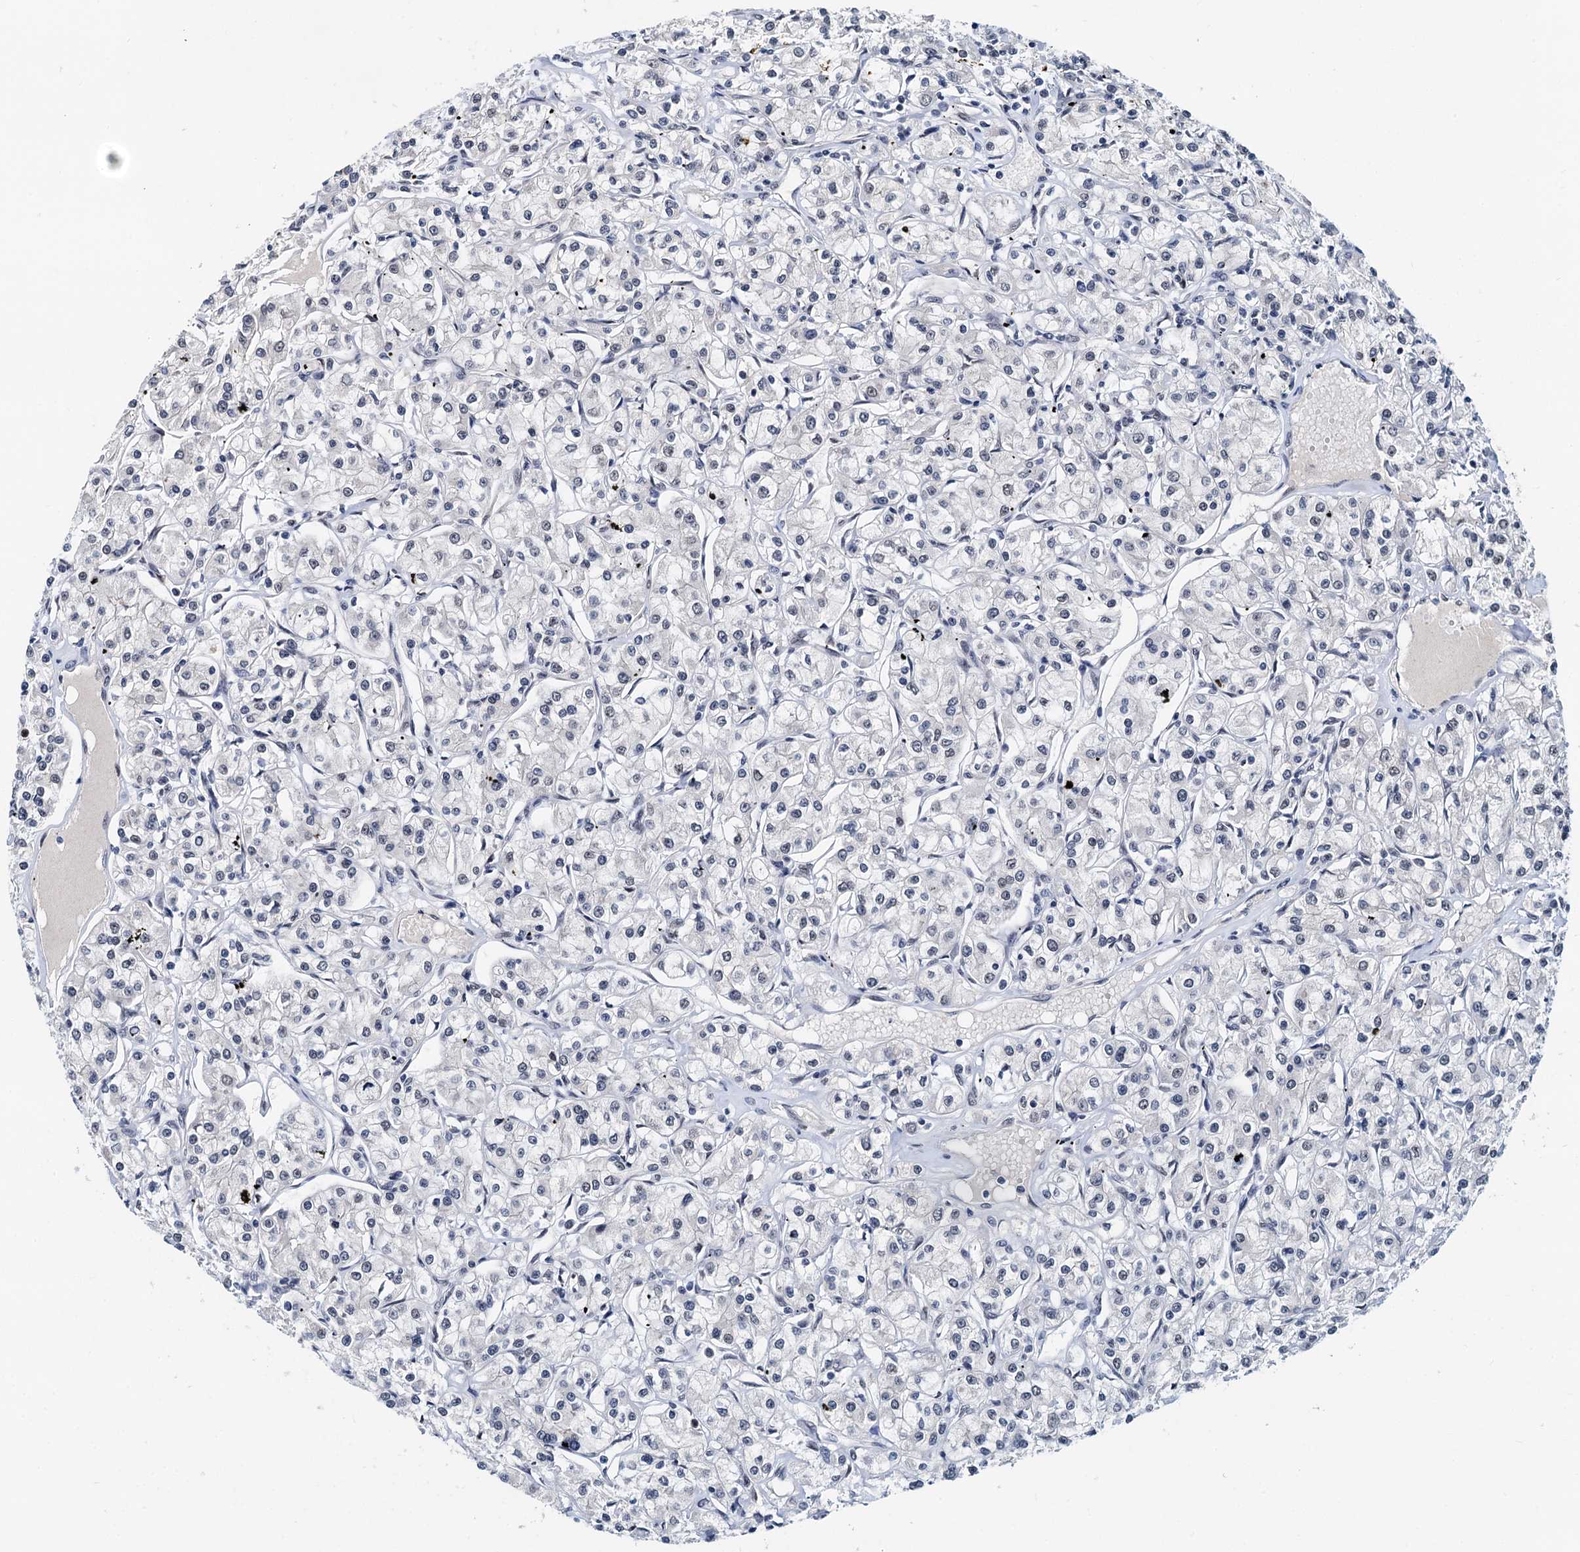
{"staining": {"intensity": "negative", "quantity": "none", "location": "none"}, "tissue": "renal cancer", "cell_type": "Tumor cells", "image_type": "cancer", "snomed": [{"axis": "morphology", "description": "Adenocarcinoma, NOS"}, {"axis": "topography", "description": "Kidney"}], "caption": "A high-resolution histopathology image shows immunohistochemistry (IHC) staining of adenocarcinoma (renal), which shows no significant expression in tumor cells.", "gene": "SNRPD1", "patient": {"sex": "female", "age": 59}}